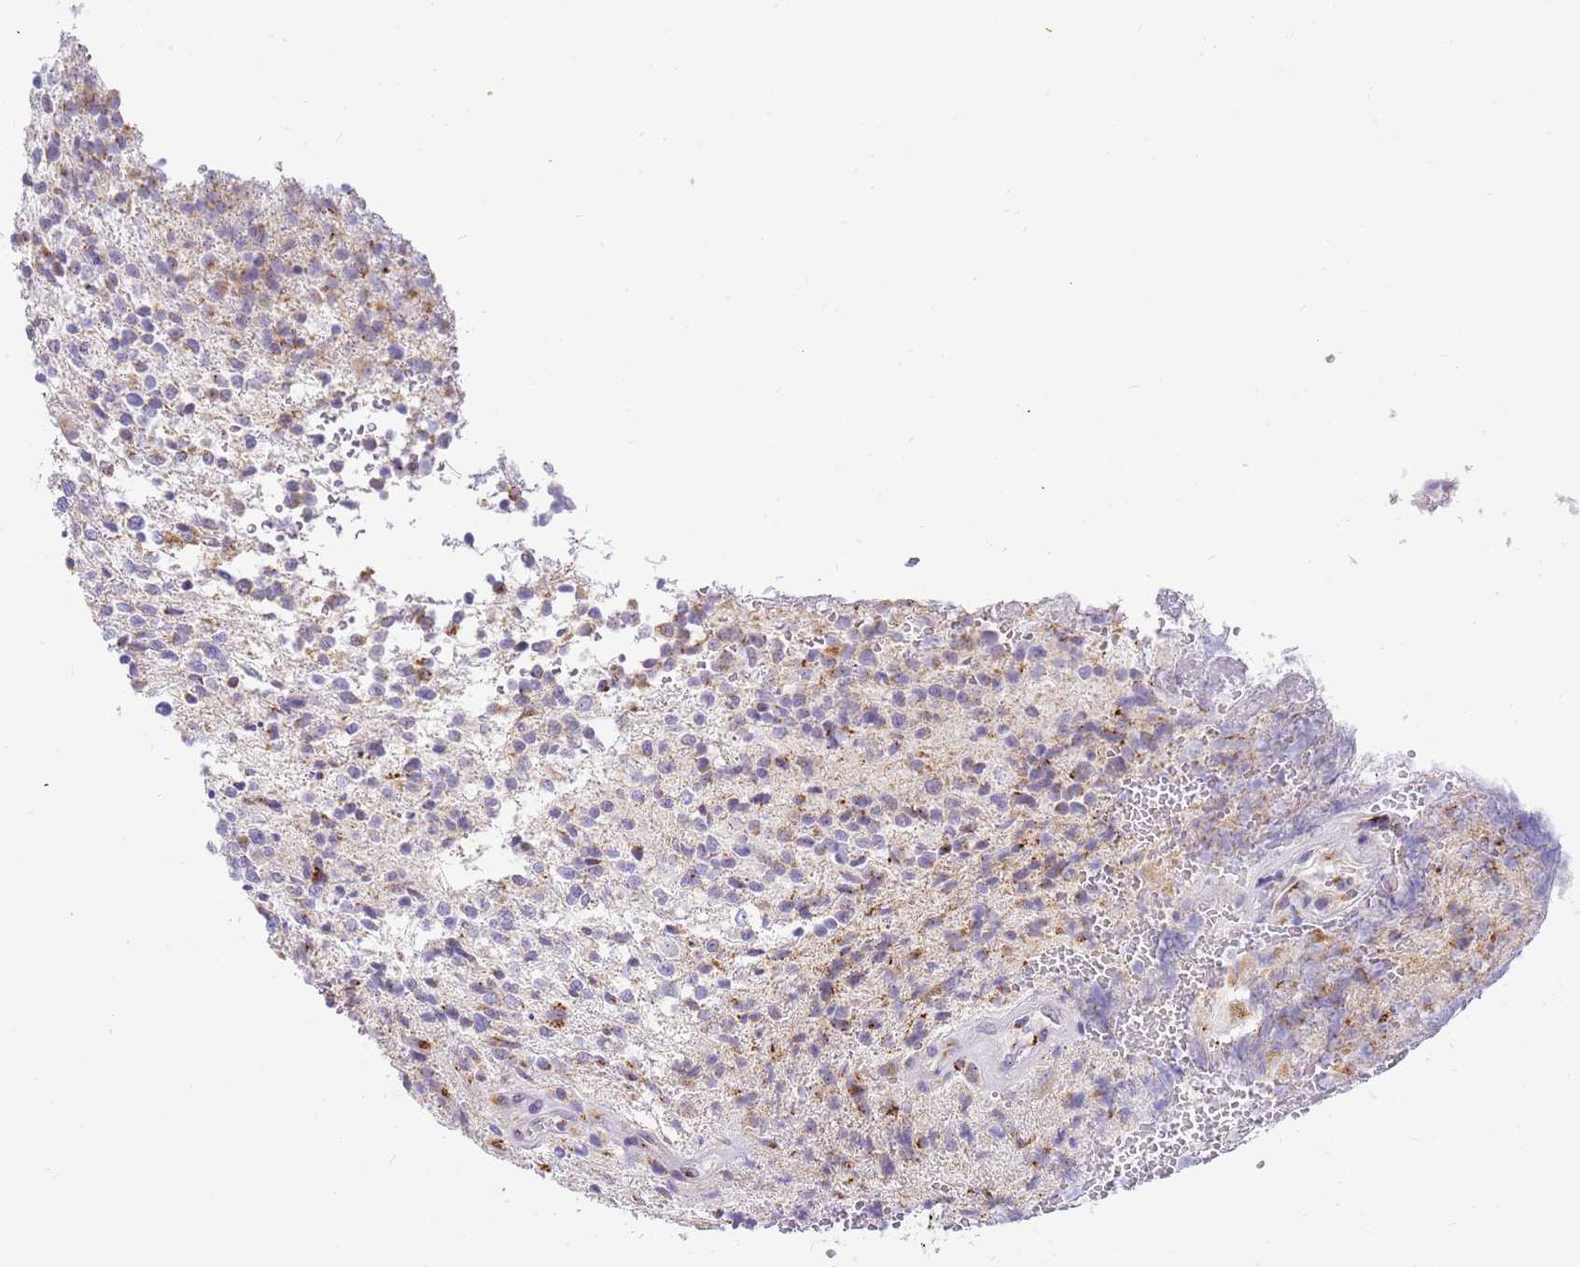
{"staining": {"intensity": "moderate", "quantity": "<25%", "location": "cytoplasmic/membranous"}, "tissue": "glioma", "cell_type": "Tumor cells", "image_type": "cancer", "snomed": [{"axis": "morphology", "description": "Glioma, malignant, High grade"}, {"axis": "topography", "description": "Brain"}], "caption": "Immunohistochemistry (IHC) (DAB) staining of malignant glioma (high-grade) demonstrates moderate cytoplasmic/membranous protein positivity in about <25% of tumor cells.", "gene": "DNAJA3", "patient": {"sex": "male", "age": 56}}